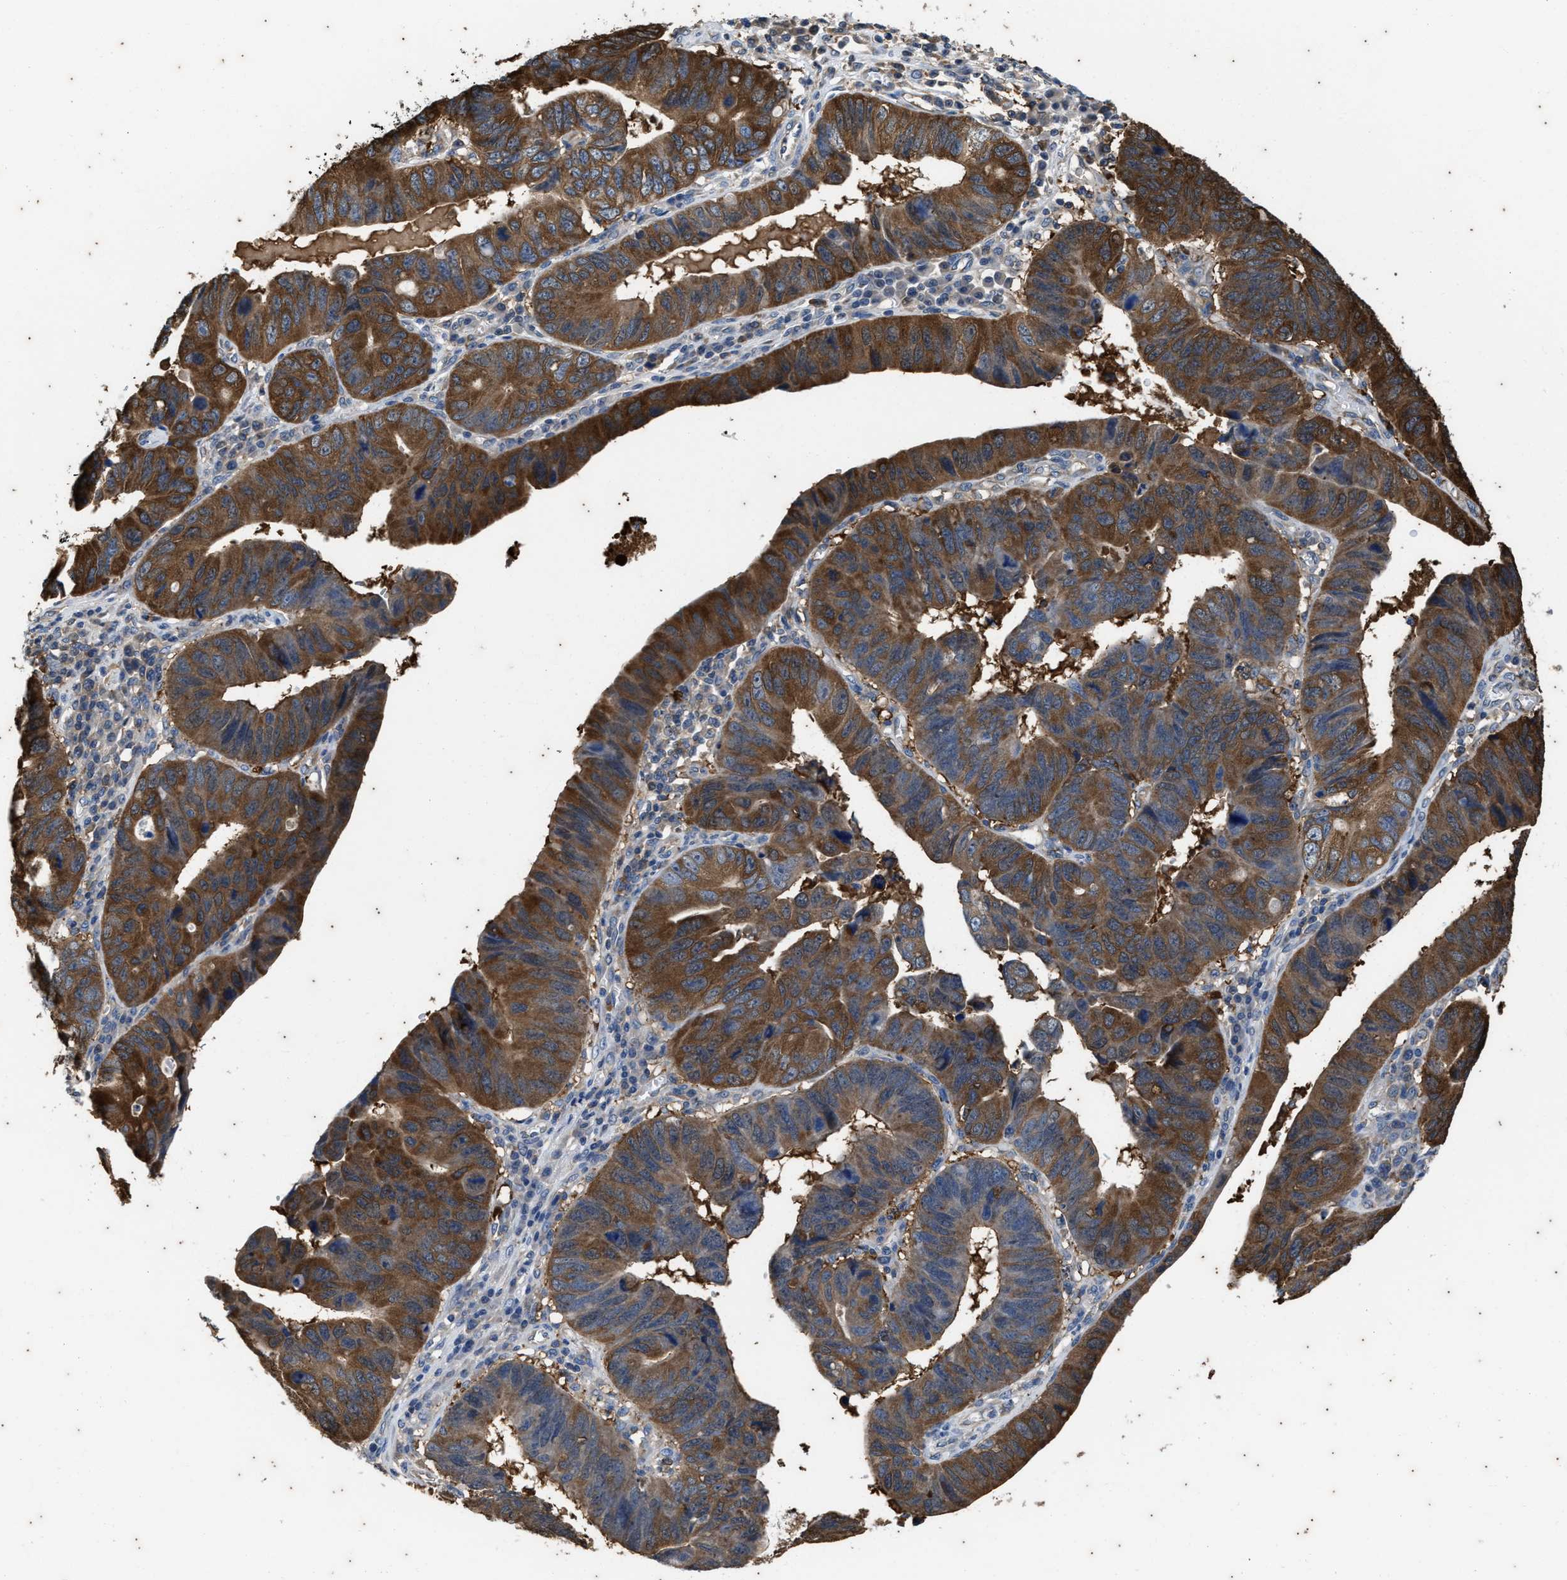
{"staining": {"intensity": "strong", "quantity": ">75%", "location": "cytoplasmic/membranous"}, "tissue": "stomach cancer", "cell_type": "Tumor cells", "image_type": "cancer", "snomed": [{"axis": "morphology", "description": "Adenocarcinoma, NOS"}, {"axis": "topography", "description": "Stomach"}], "caption": "Brown immunohistochemical staining in human stomach adenocarcinoma exhibits strong cytoplasmic/membranous expression in about >75% of tumor cells. (DAB IHC, brown staining for protein, blue staining for nuclei).", "gene": "COX19", "patient": {"sex": "male", "age": 59}}